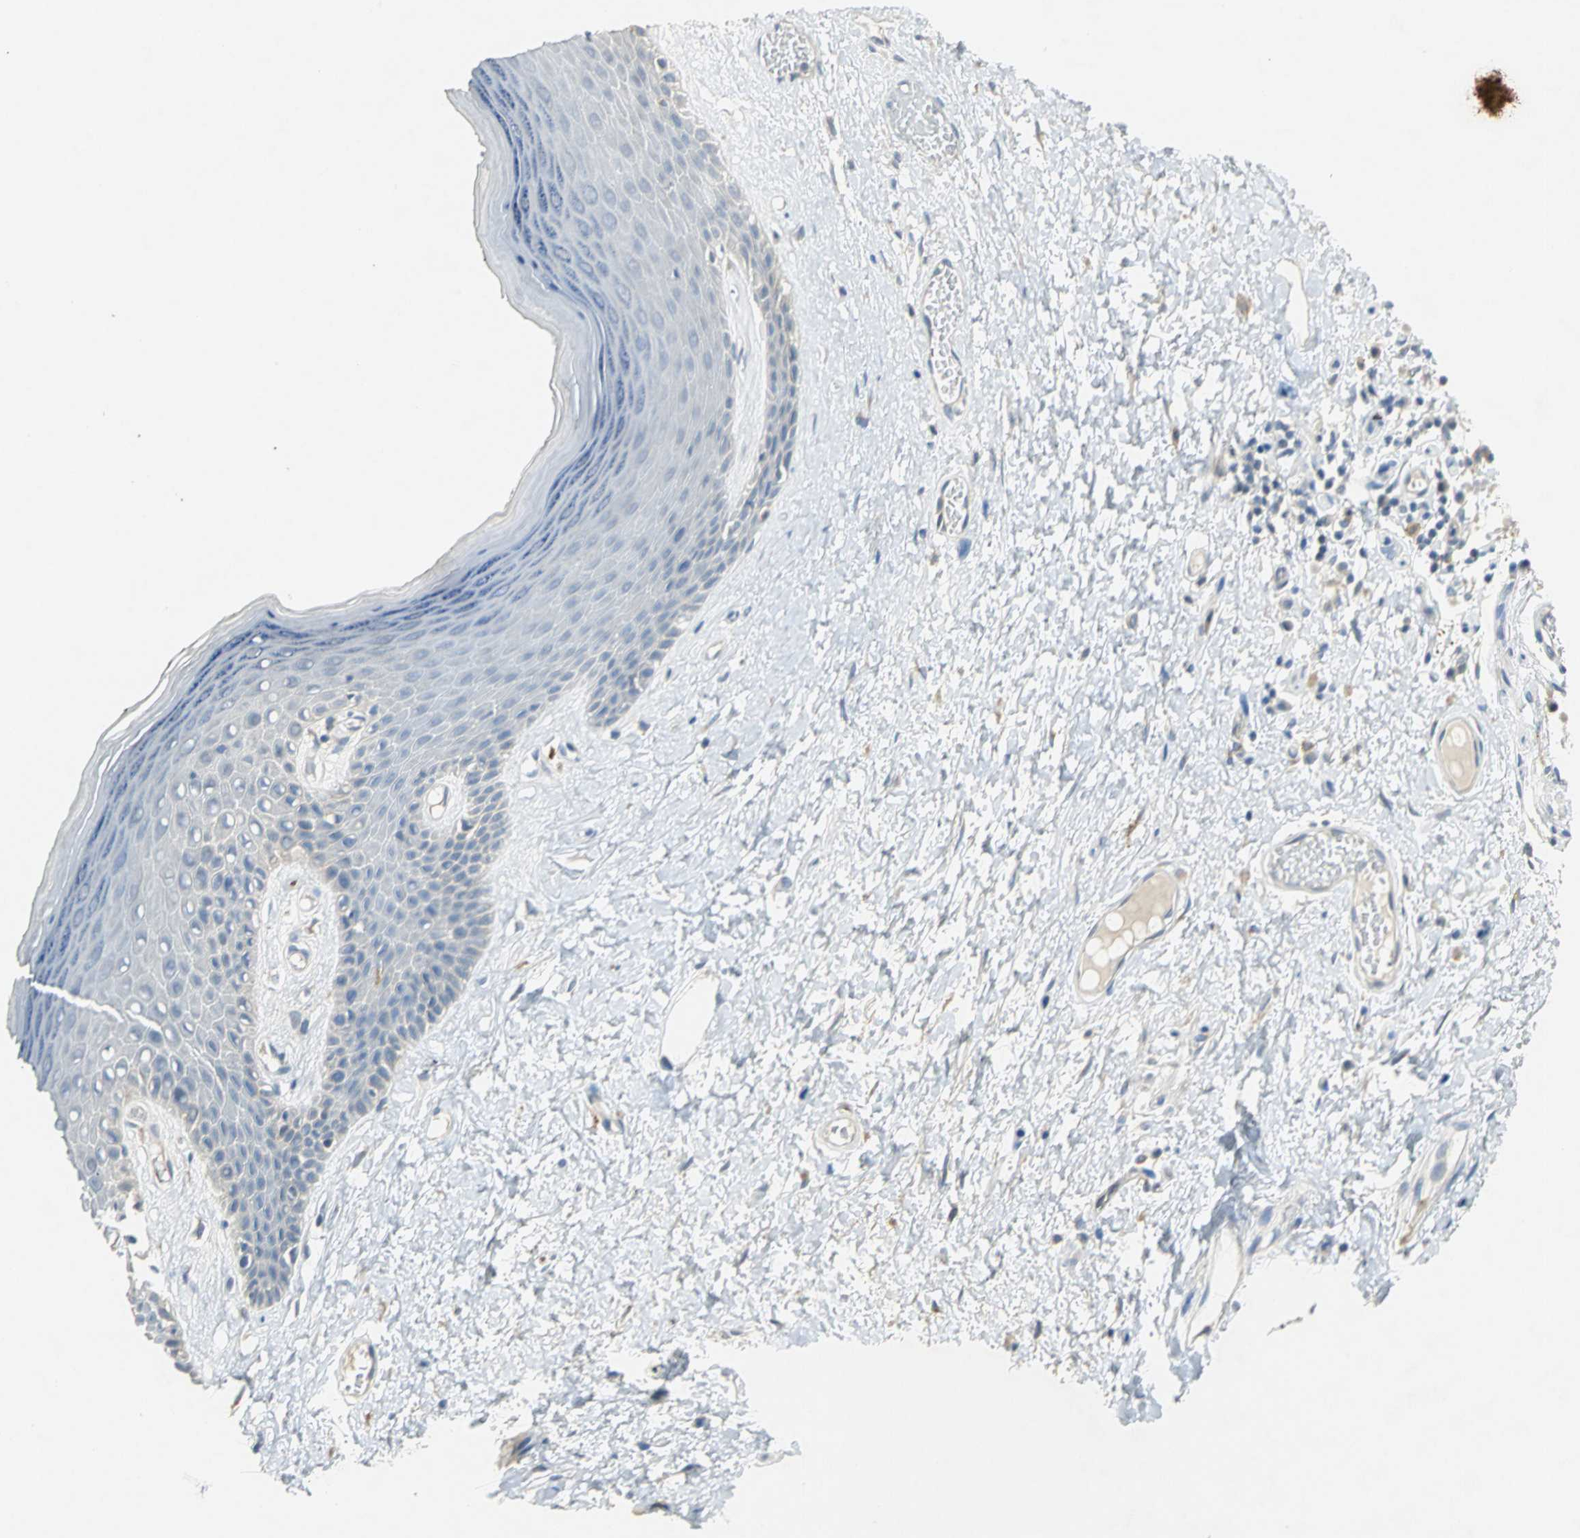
{"staining": {"intensity": "weak", "quantity": "<25%", "location": "cytoplasmic/membranous"}, "tissue": "skin", "cell_type": "Epidermal cells", "image_type": "normal", "snomed": [{"axis": "morphology", "description": "Normal tissue, NOS"}, {"axis": "morphology", "description": "Inflammation, NOS"}, {"axis": "topography", "description": "Vulva"}], "caption": "Immunohistochemical staining of normal skin reveals no significant staining in epidermal cells.", "gene": "IL17RB", "patient": {"sex": "female", "age": 84}}